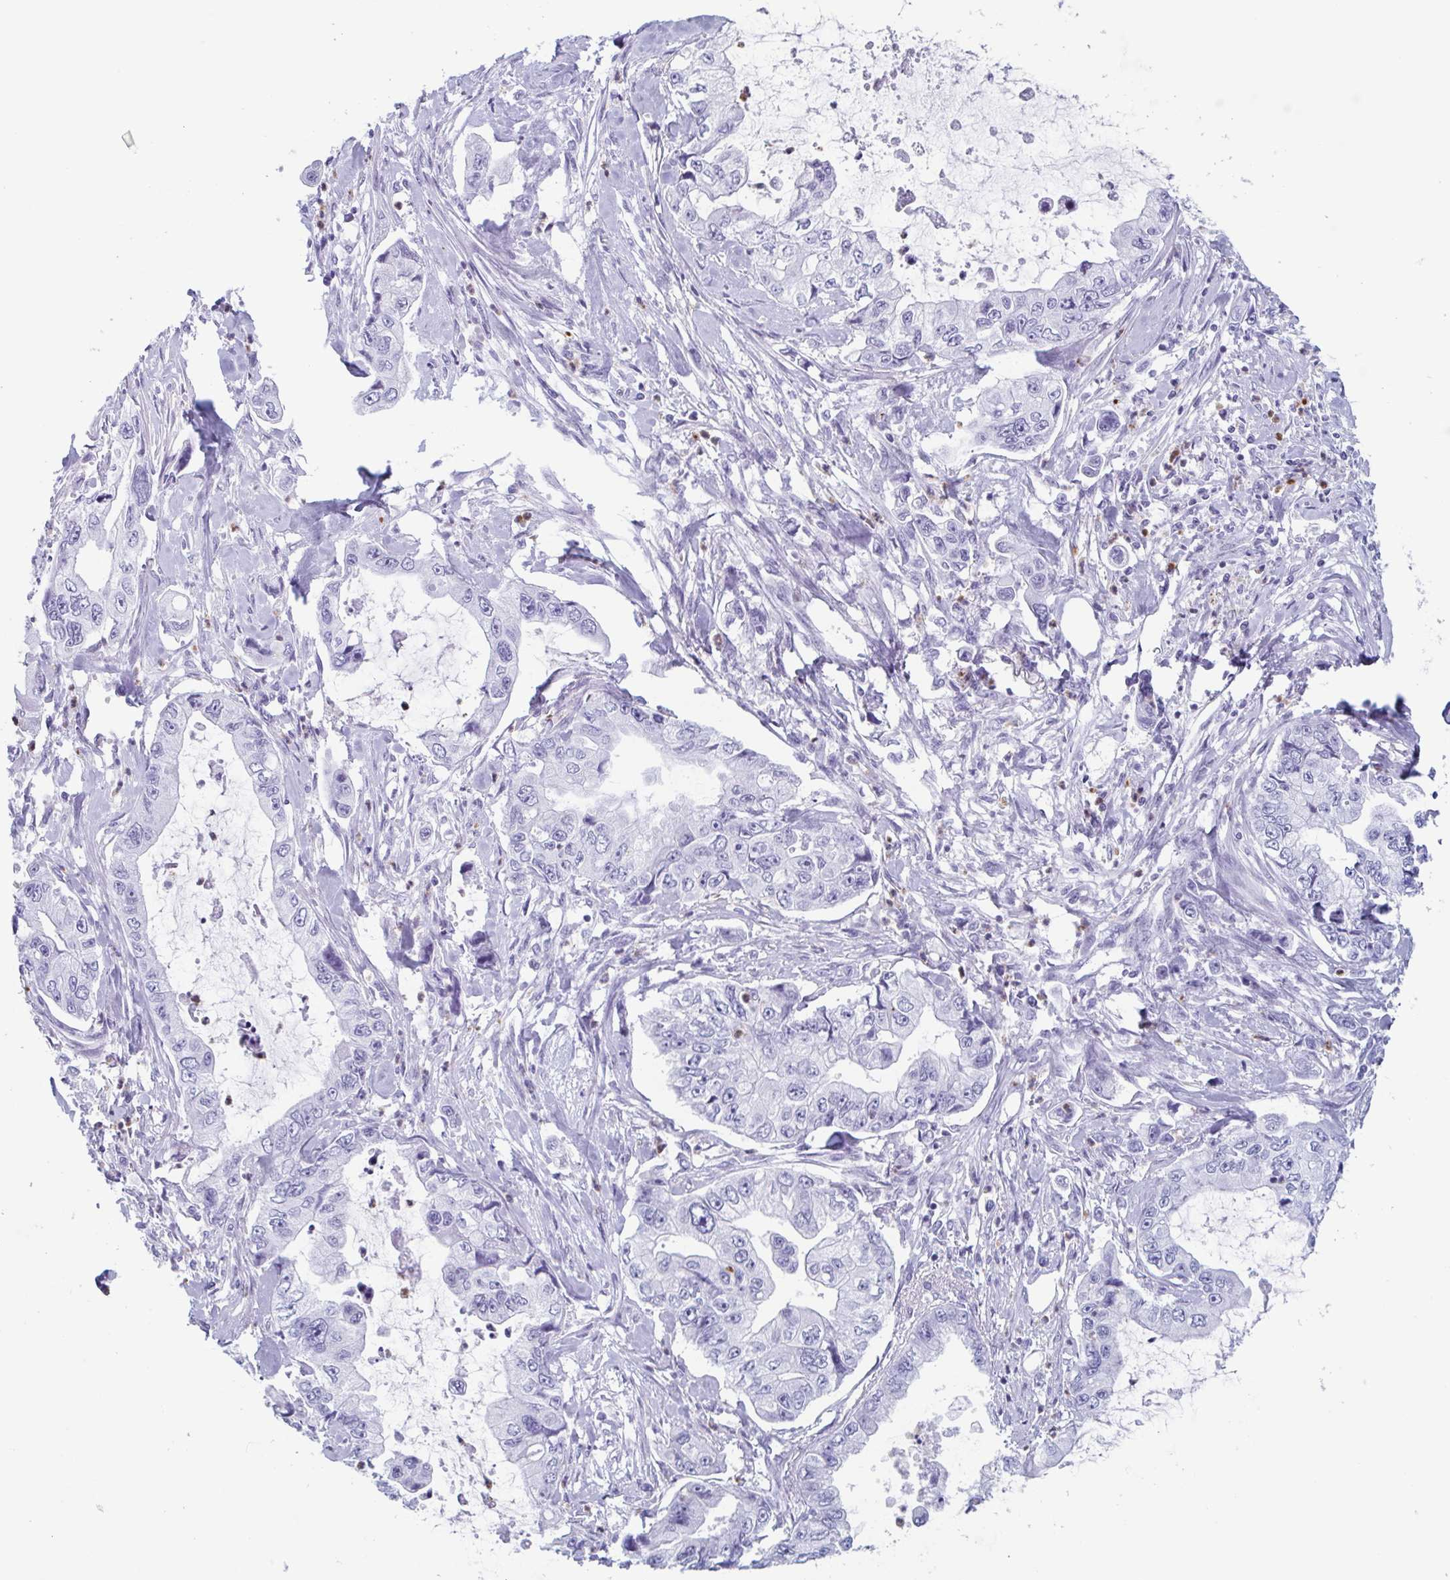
{"staining": {"intensity": "negative", "quantity": "none", "location": "none"}, "tissue": "stomach cancer", "cell_type": "Tumor cells", "image_type": "cancer", "snomed": [{"axis": "morphology", "description": "Adenocarcinoma, NOS"}, {"axis": "topography", "description": "Pancreas"}, {"axis": "topography", "description": "Stomach, upper"}, {"axis": "topography", "description": "Stomach"}], "caption": "Immunohistochemical staining of stomach cancer displays no significant expression in tumor cells.", "gene": "BPI", "patient": {"sex": "male", "age": 77}}